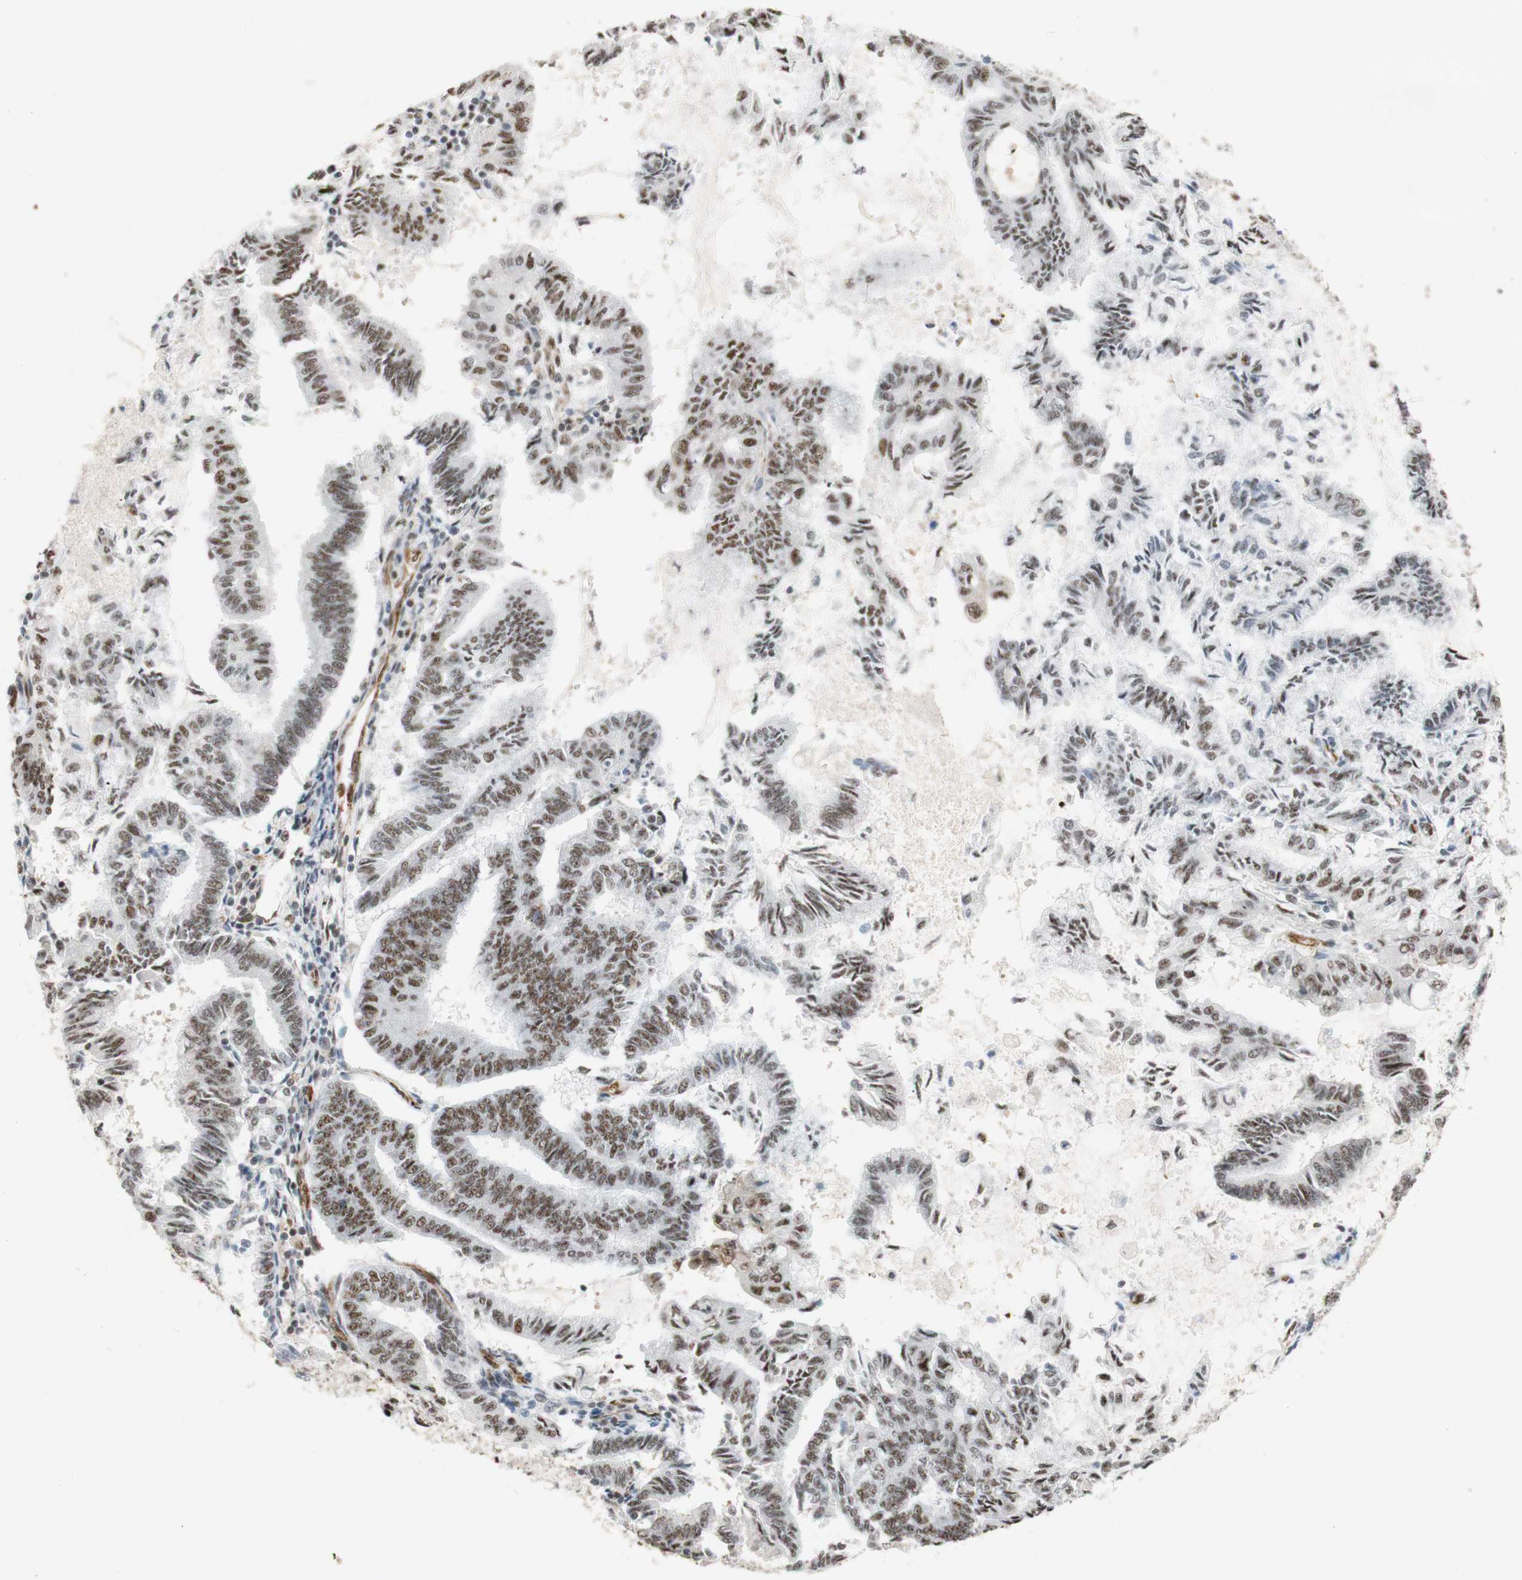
{"staining": {"intensity": "moderate", "quantity": ">75%", "location": "nuclear"}, "tissue": "endometrial cancer", "cell_type": "Tumor cells", "image_type": "cancer", "snomed": [{"axis": "morphology", "description": "Adenocarcinoma, NOS"}, {"axis": "topography", "description": "Endometrium"}], "caption": "Brown immunohistochemical staining in adenocarcinoma (endometrial) reveals moderate nuclear staining in approximately >75% of tumor cells.", "gene": "SAP18", "patient": {"sex": "female", "age": 86}}